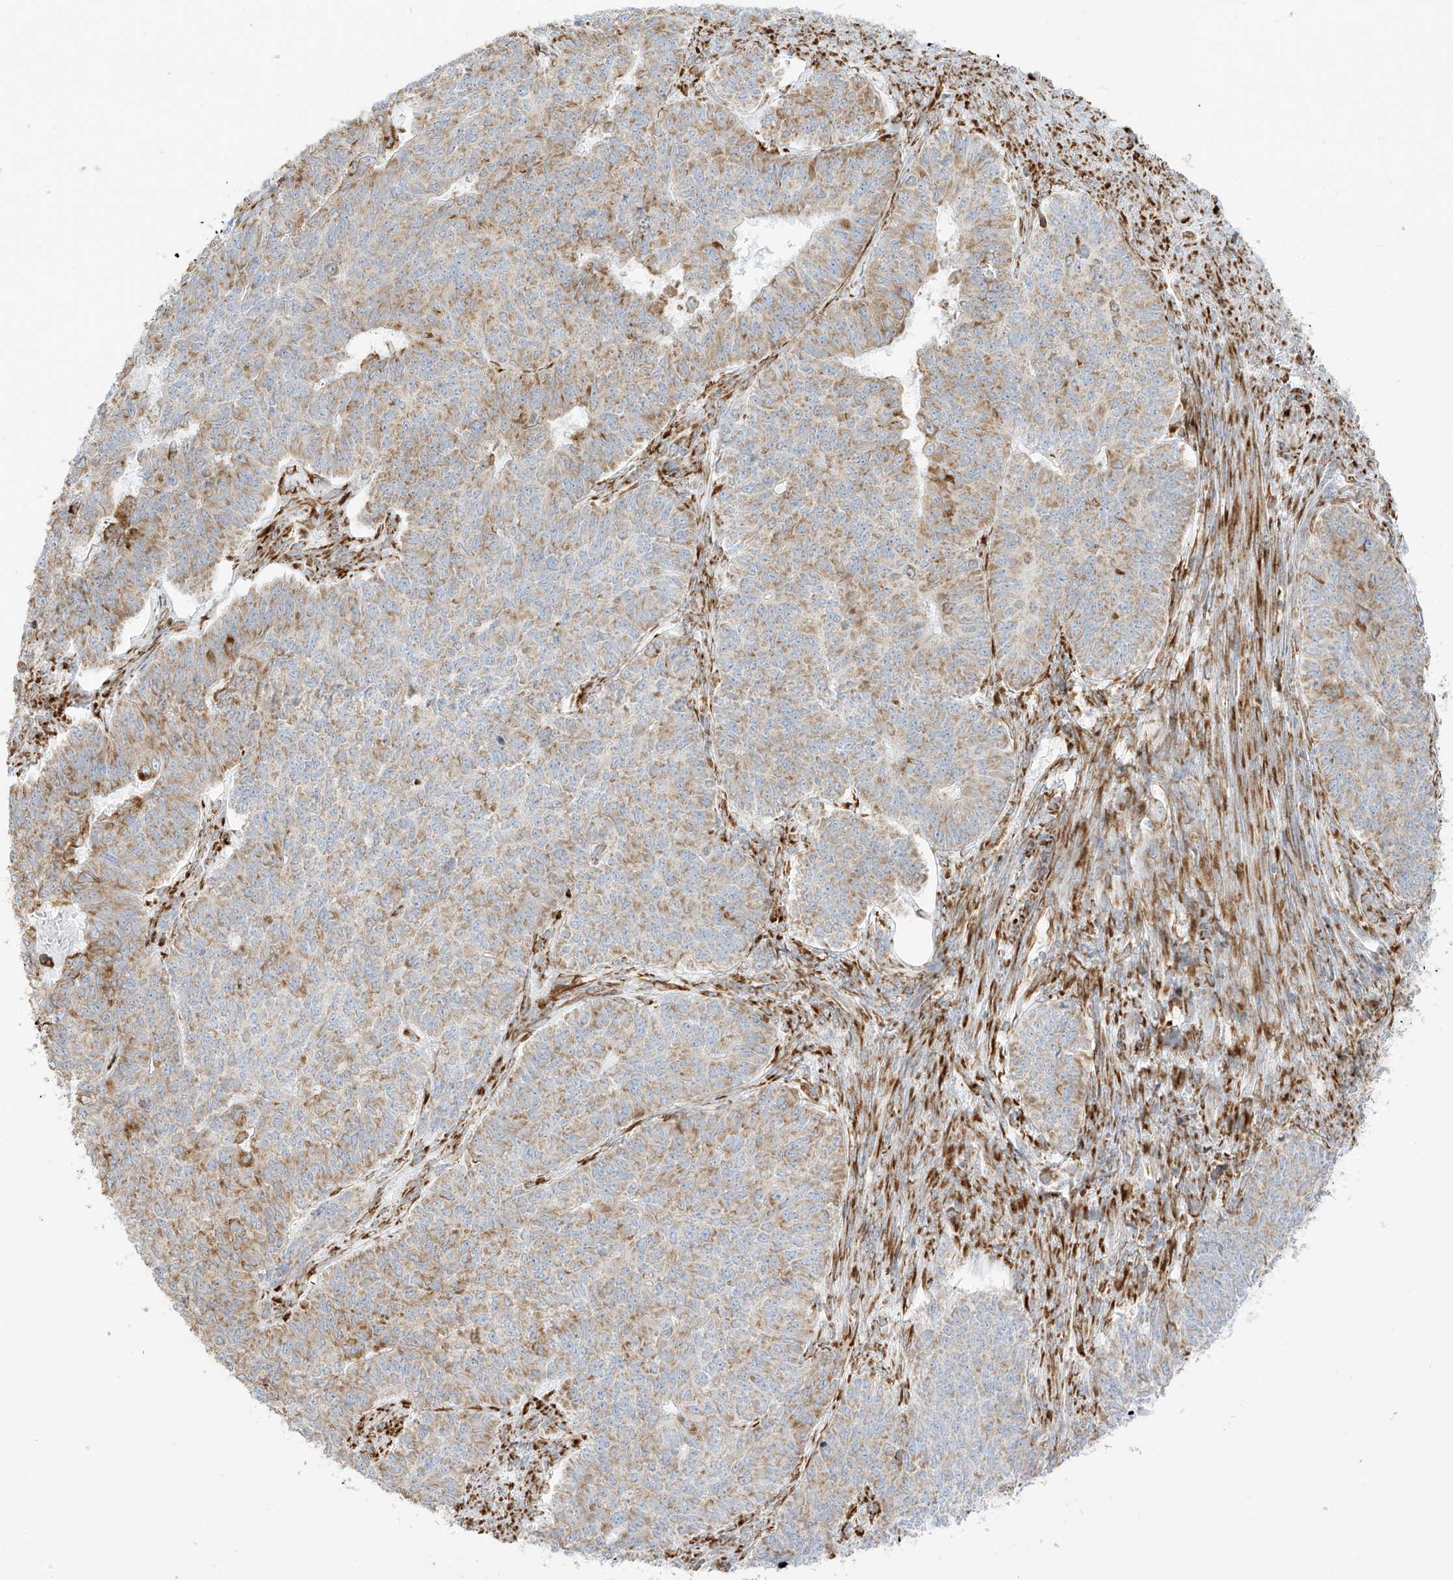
{"staining": {"intensity": "moderate", "quantity": "25%-75%", "location": "cytoplasmic/membranous"}, "tissue": "endometrial cancer", "cell_type": "Tumor cells", "image_type": "cancer", "snomed": [{"axis": "morphology", "description": "Adenocarcinoma, NOS"}, {"axis": "topography", "description": "Endometrium"}], "caption": "Brown immunohistochemical staining in human endometrial adenocarcinoma reveals moderate cytoplasmic/membranous positivity in about 25%-75% of tumor cells.", "gene": "LRRC59", "patient": {"sex": "female", "age": 32}}